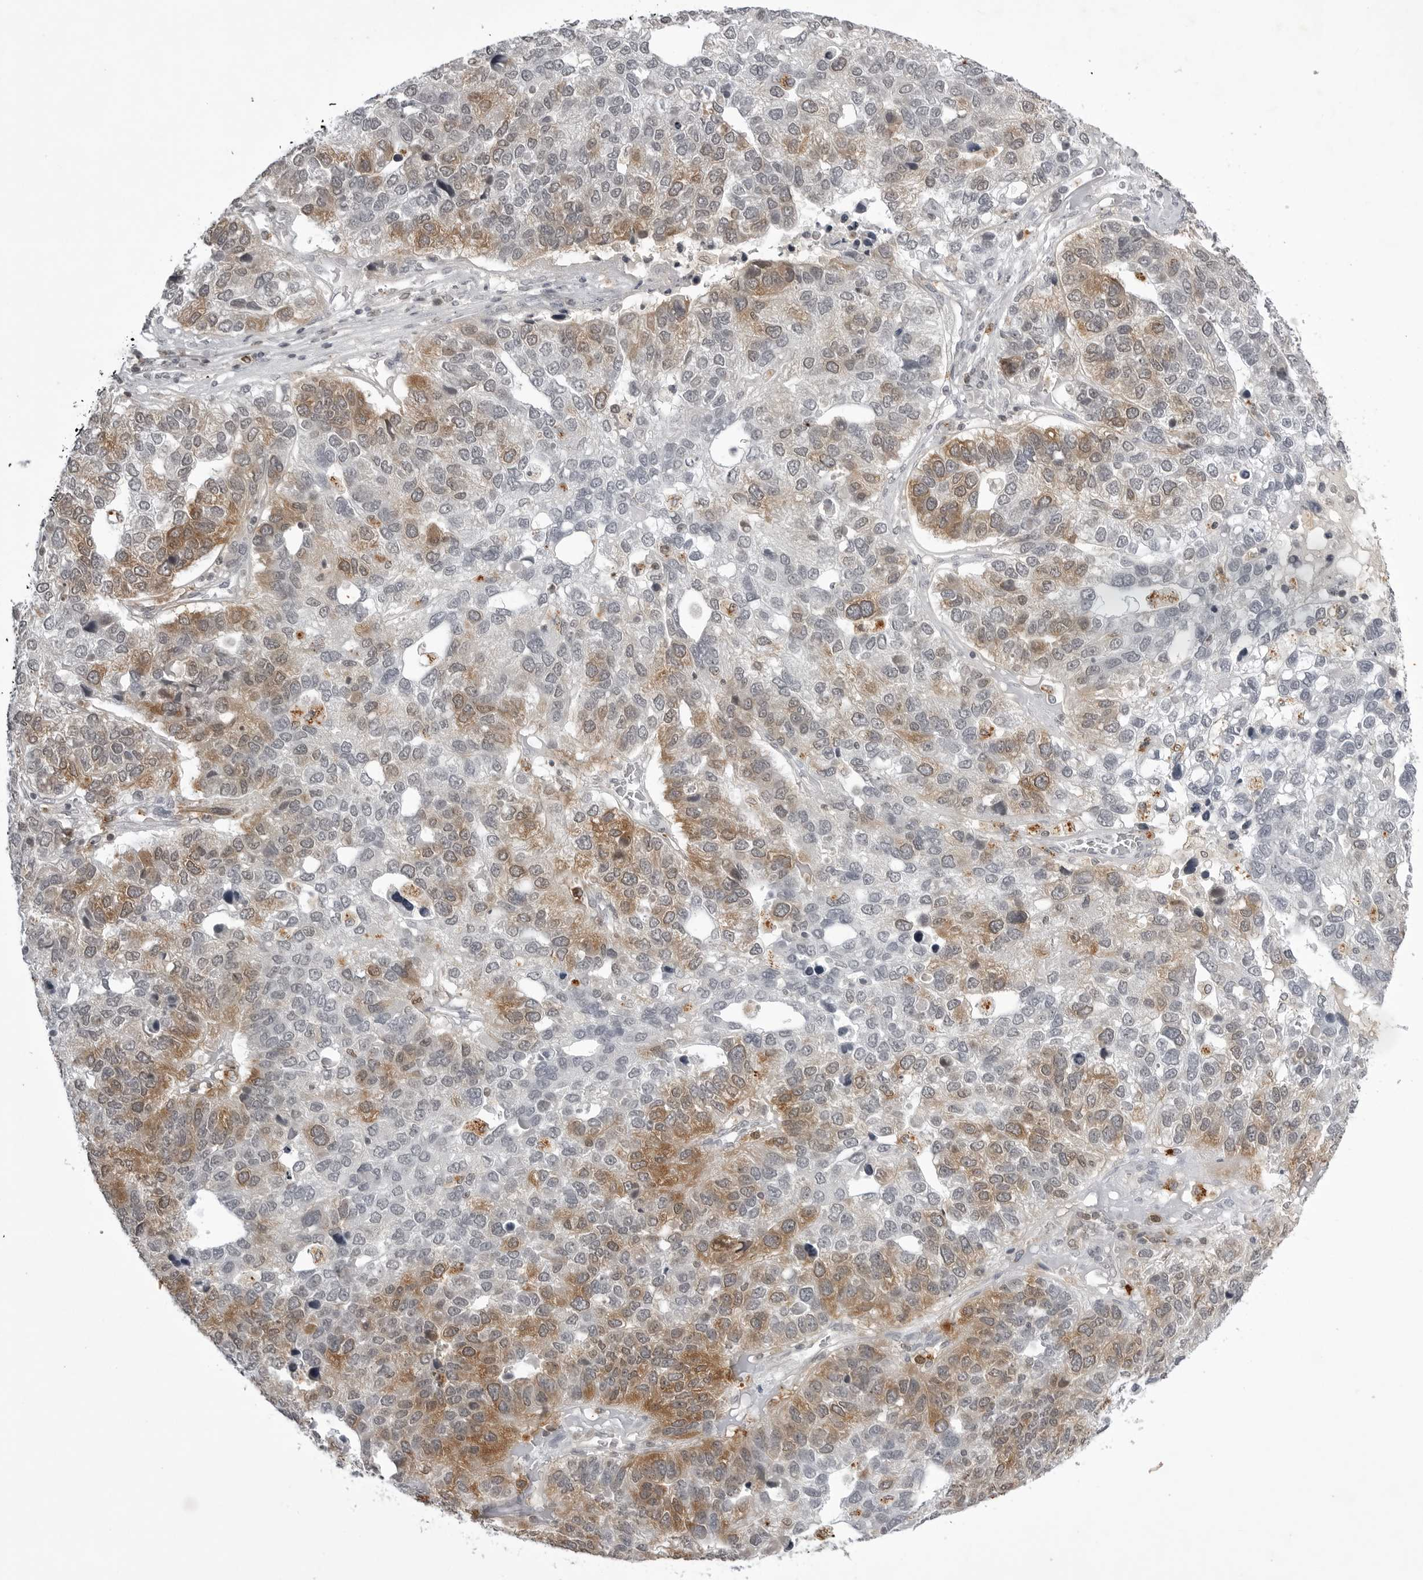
{"staining": {"intensity": "moderate", "quantity": "25%-75%", "location": "cytoplasmic/membranous"}, "tissue": "pancreatic cancer", "cell_type": "Tumor cells", "image_type": "cancer", "snomed": [{"axis": "morphology", "description": "Adenocarcinoma, NOS"}, {"axis": "topography", "description": "Pancreas"}], "caption": "This photomicrograph displays immunohistochemistry (IHC) staining of pancreatic adenocarcinoma, with medium moderate cytoplasmic/membranous expression in about 25%-75% of tumor cells.", "gene": "RRM1", "patient": {"sex": "female", "age": 61}}